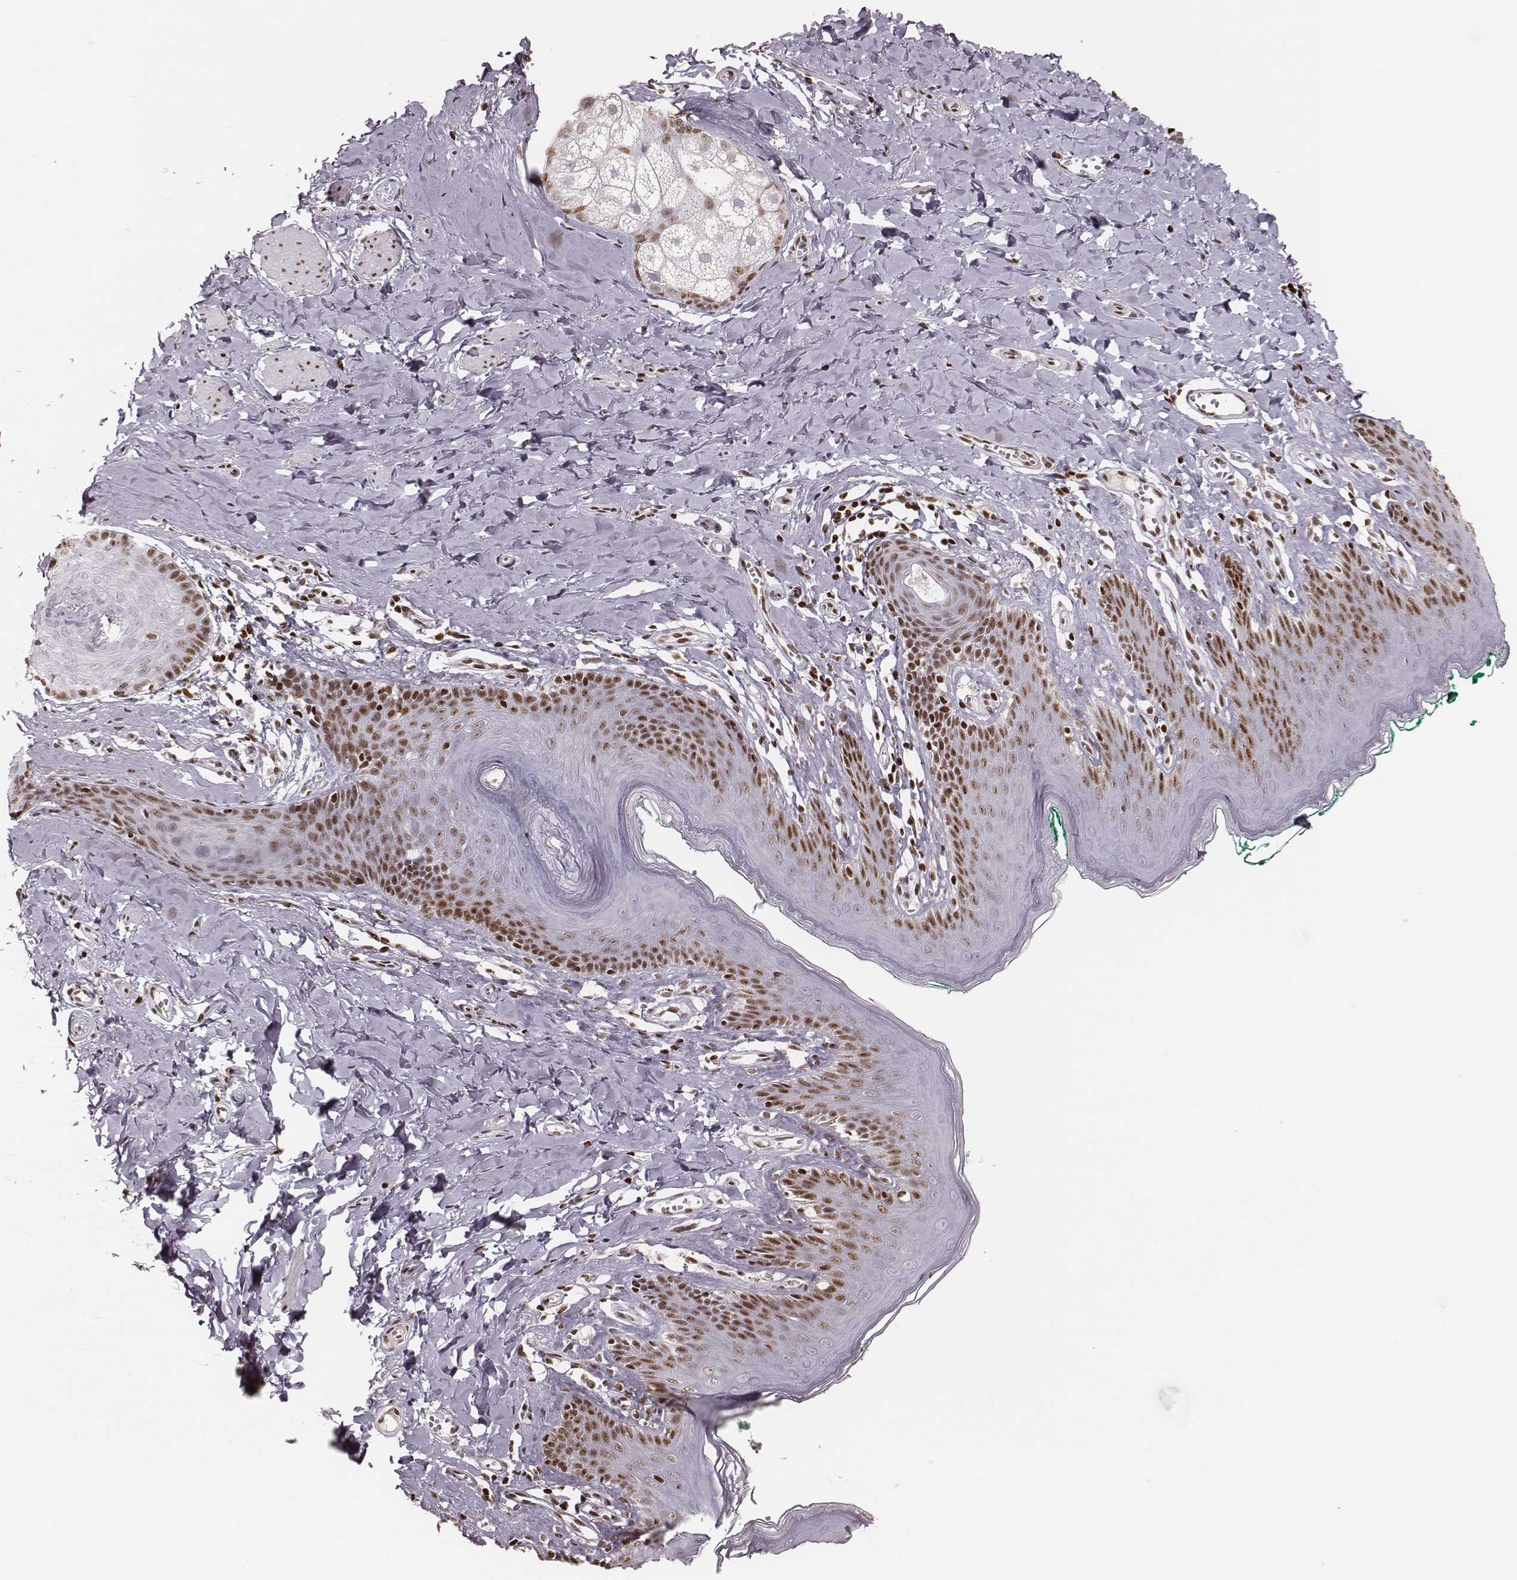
{"staining": {"intensity": "moderate", "quantity": ">75%", "location": "nuclear"}, "tissue": "skin", "cell_type": "Epidermal cells", "image_type": "normal", "snomed": [{"axis": "morphology", "description": "Normal tissue, NOS"}, {"axis": "topography", "description": "Vulva"}], "caption": "Protein expression analysis of benign human skin reveals moderate nuclear expression in approximately >75% of epidermal cells. Nuclei are stained in blue.", "gene": "PARP1", "patient": {"sex": "female", "age": 66}}